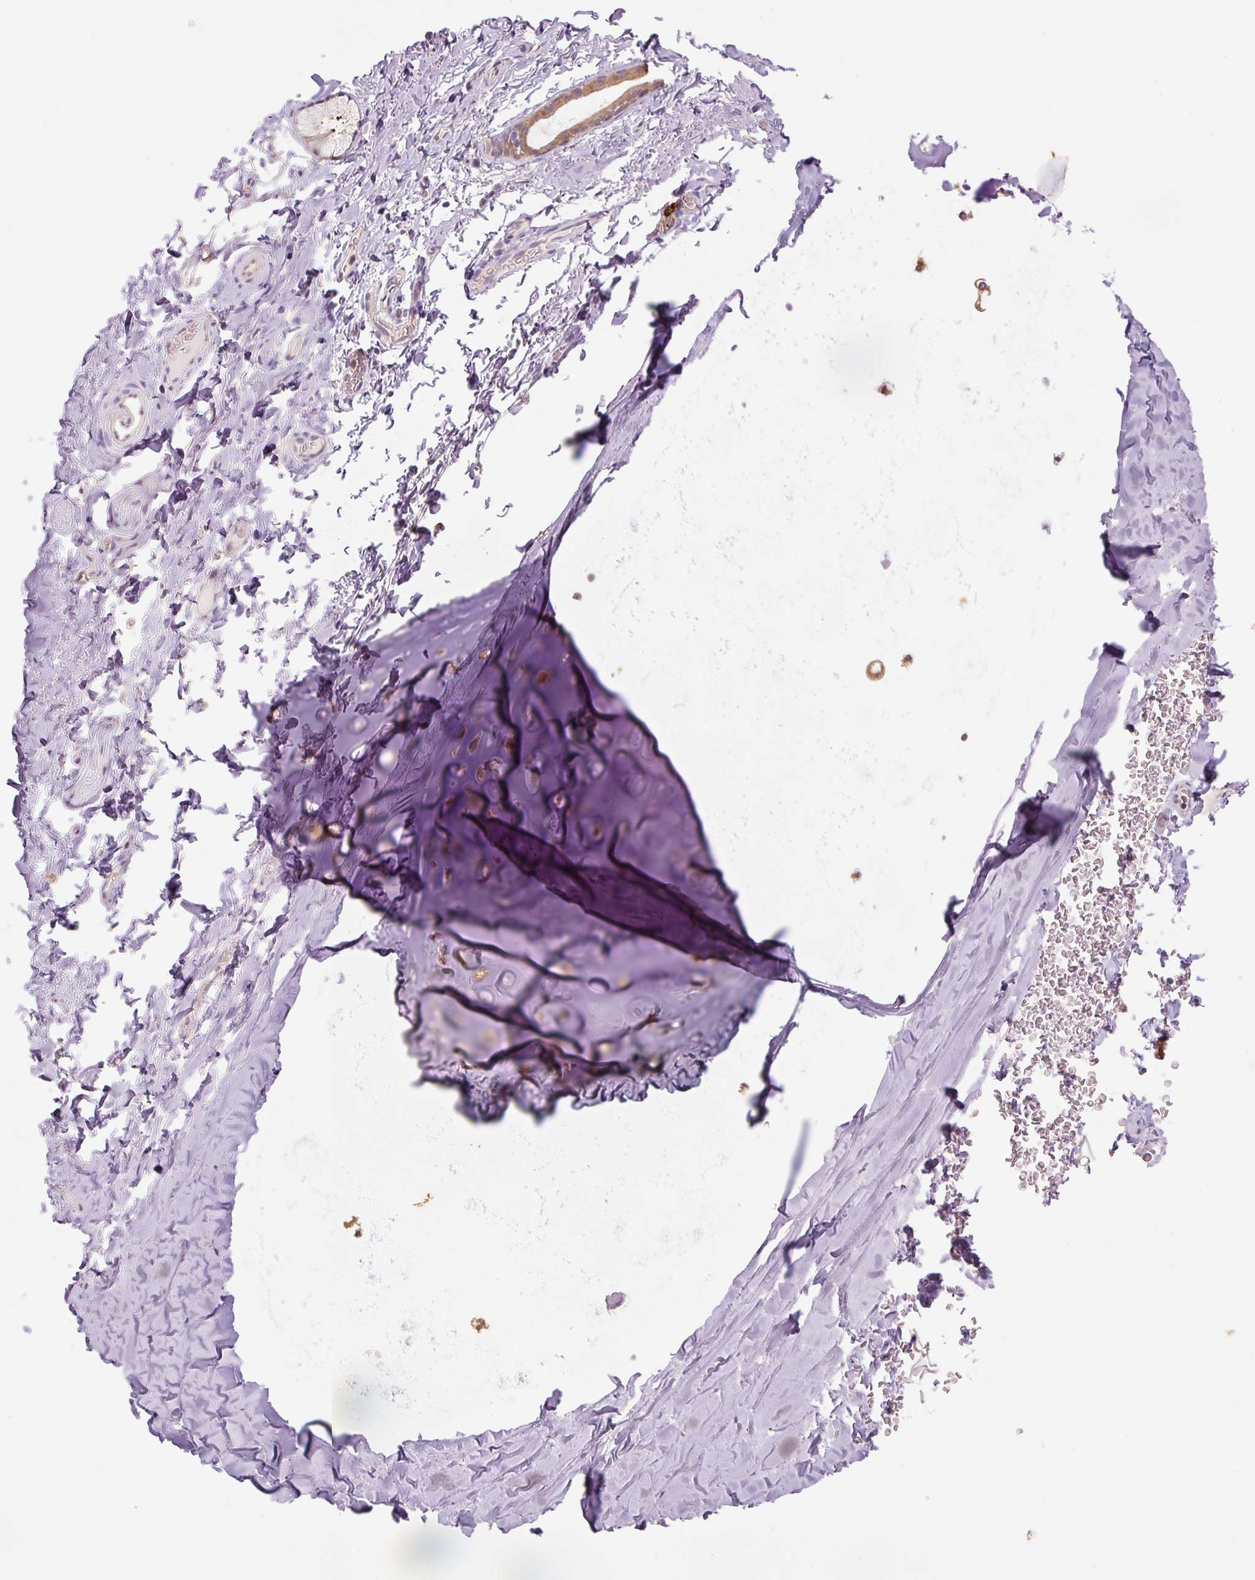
{"staining": {"intensity": "negative", "quantity": "none", "location": "none"}, "tissue": "adipose tissue", "cell_type": "Adipocytes", "image_type": "normal", "snomed": [{"axis": "morphology", "description": "Normal tissue, NOS"}, {"axis": "topography", "description": "Cartilage tissue"}, {"axis": "topography", "description": "Bronchus"}, {"axis": "topography", "description": "Peripheral nerve tissue"}], "caption": "The histopathology image displays no staining of adipocytes in unremarkable adipose tissue.", "gene": "SPSB2", "patient": {"sex": "male", "age": 67}}